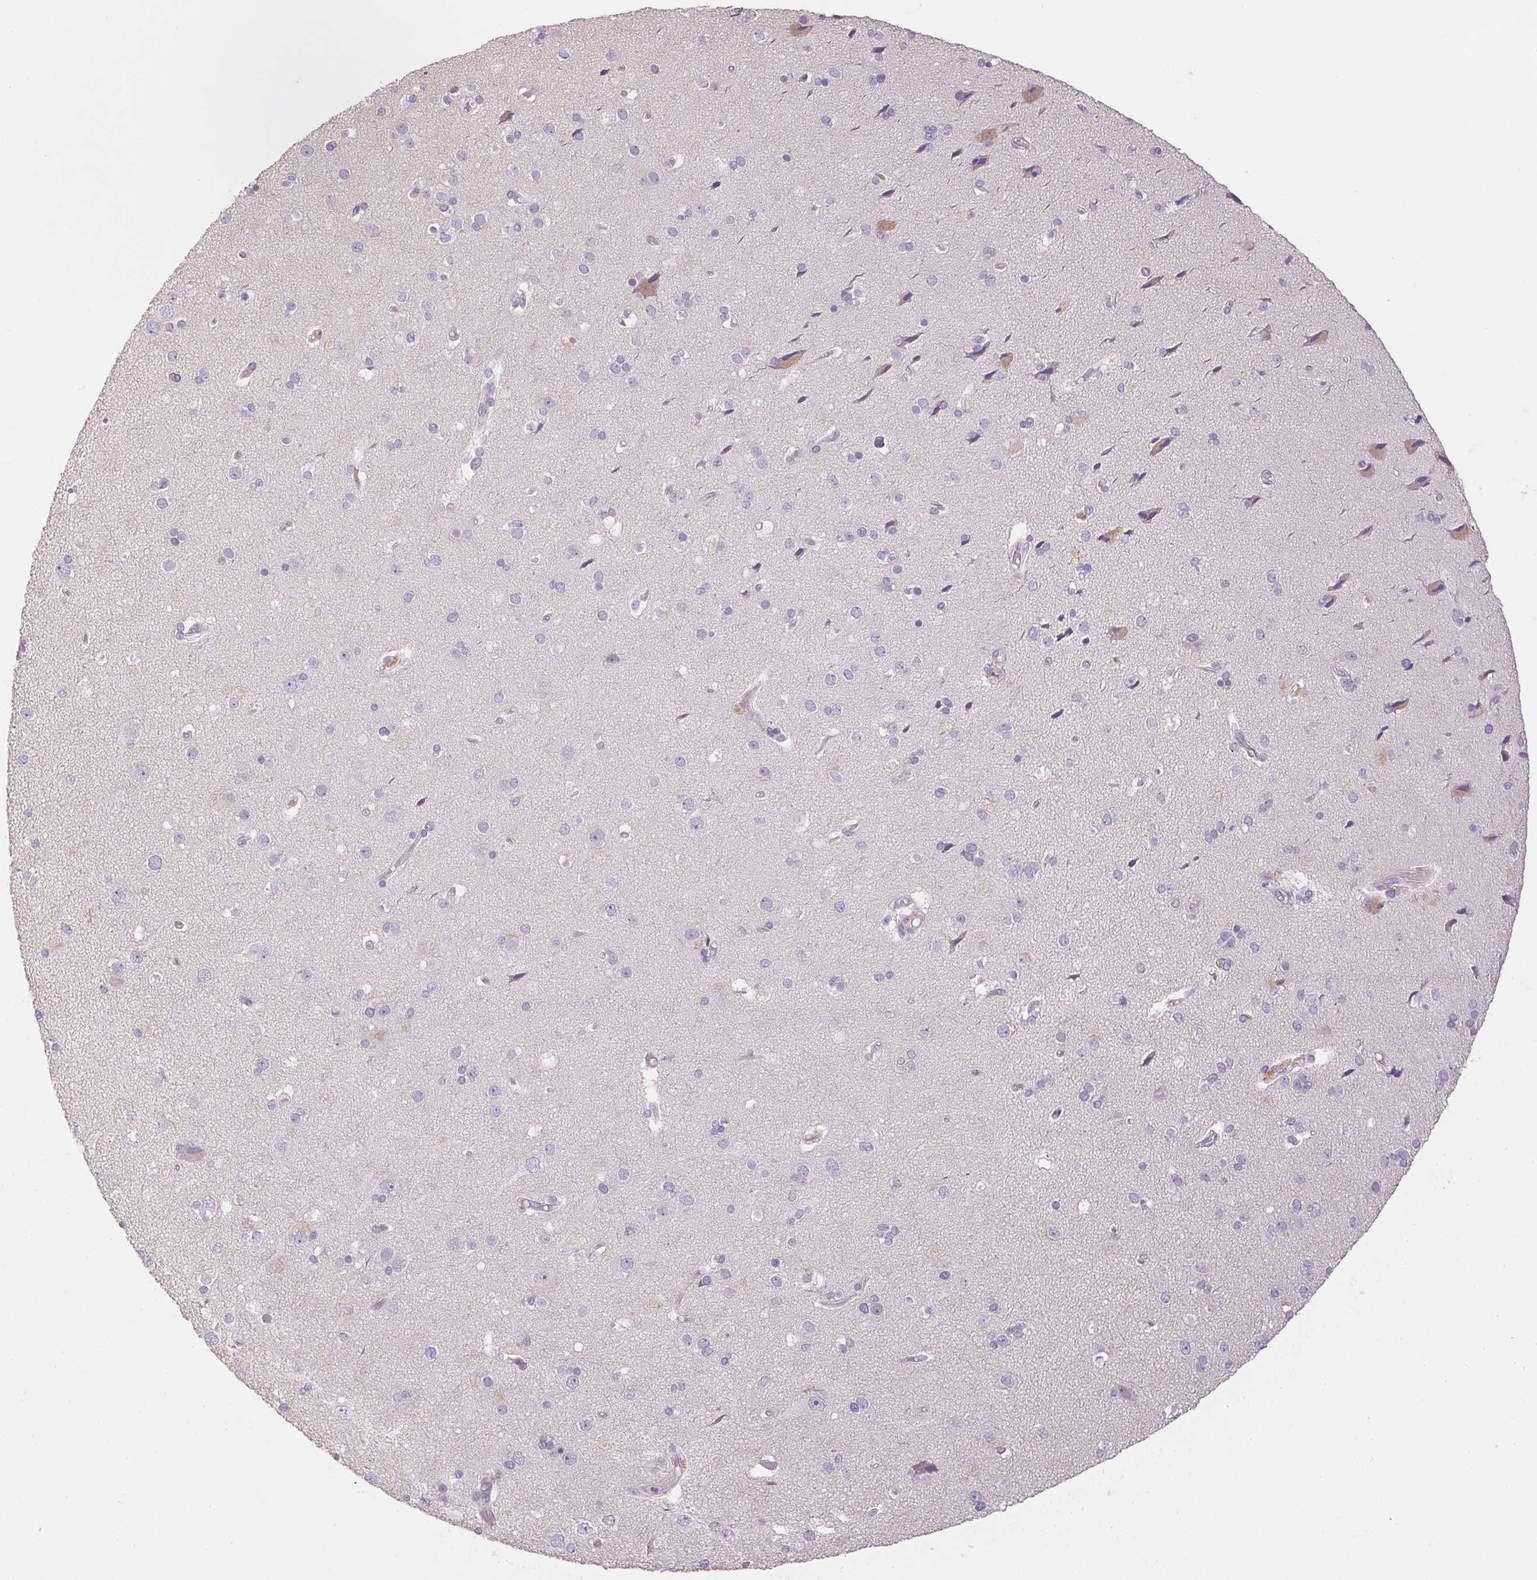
{"staining": {"intensity": "negative", "quantity": "none", "location": "none"}, "tissue": "cerebral cortex", "cell_type": "Endothelial cells", "image_type": "normal", "snomed": [{"axis": "morphology", "description": "Normal tissue, NOS"}, {"axis": "morphology", "description": "Glioma, malignant, High grade"}, {"axis": "topography", "description": "Cerebral cortex"}], "caption": "The histopathology image shows no staining of endothelial cells in normal cerebral cortex. (IHC, brightfield microscopy, high magnification).", "gene": "CTCFL", "patient": {"sex": "male", "age": 71}}